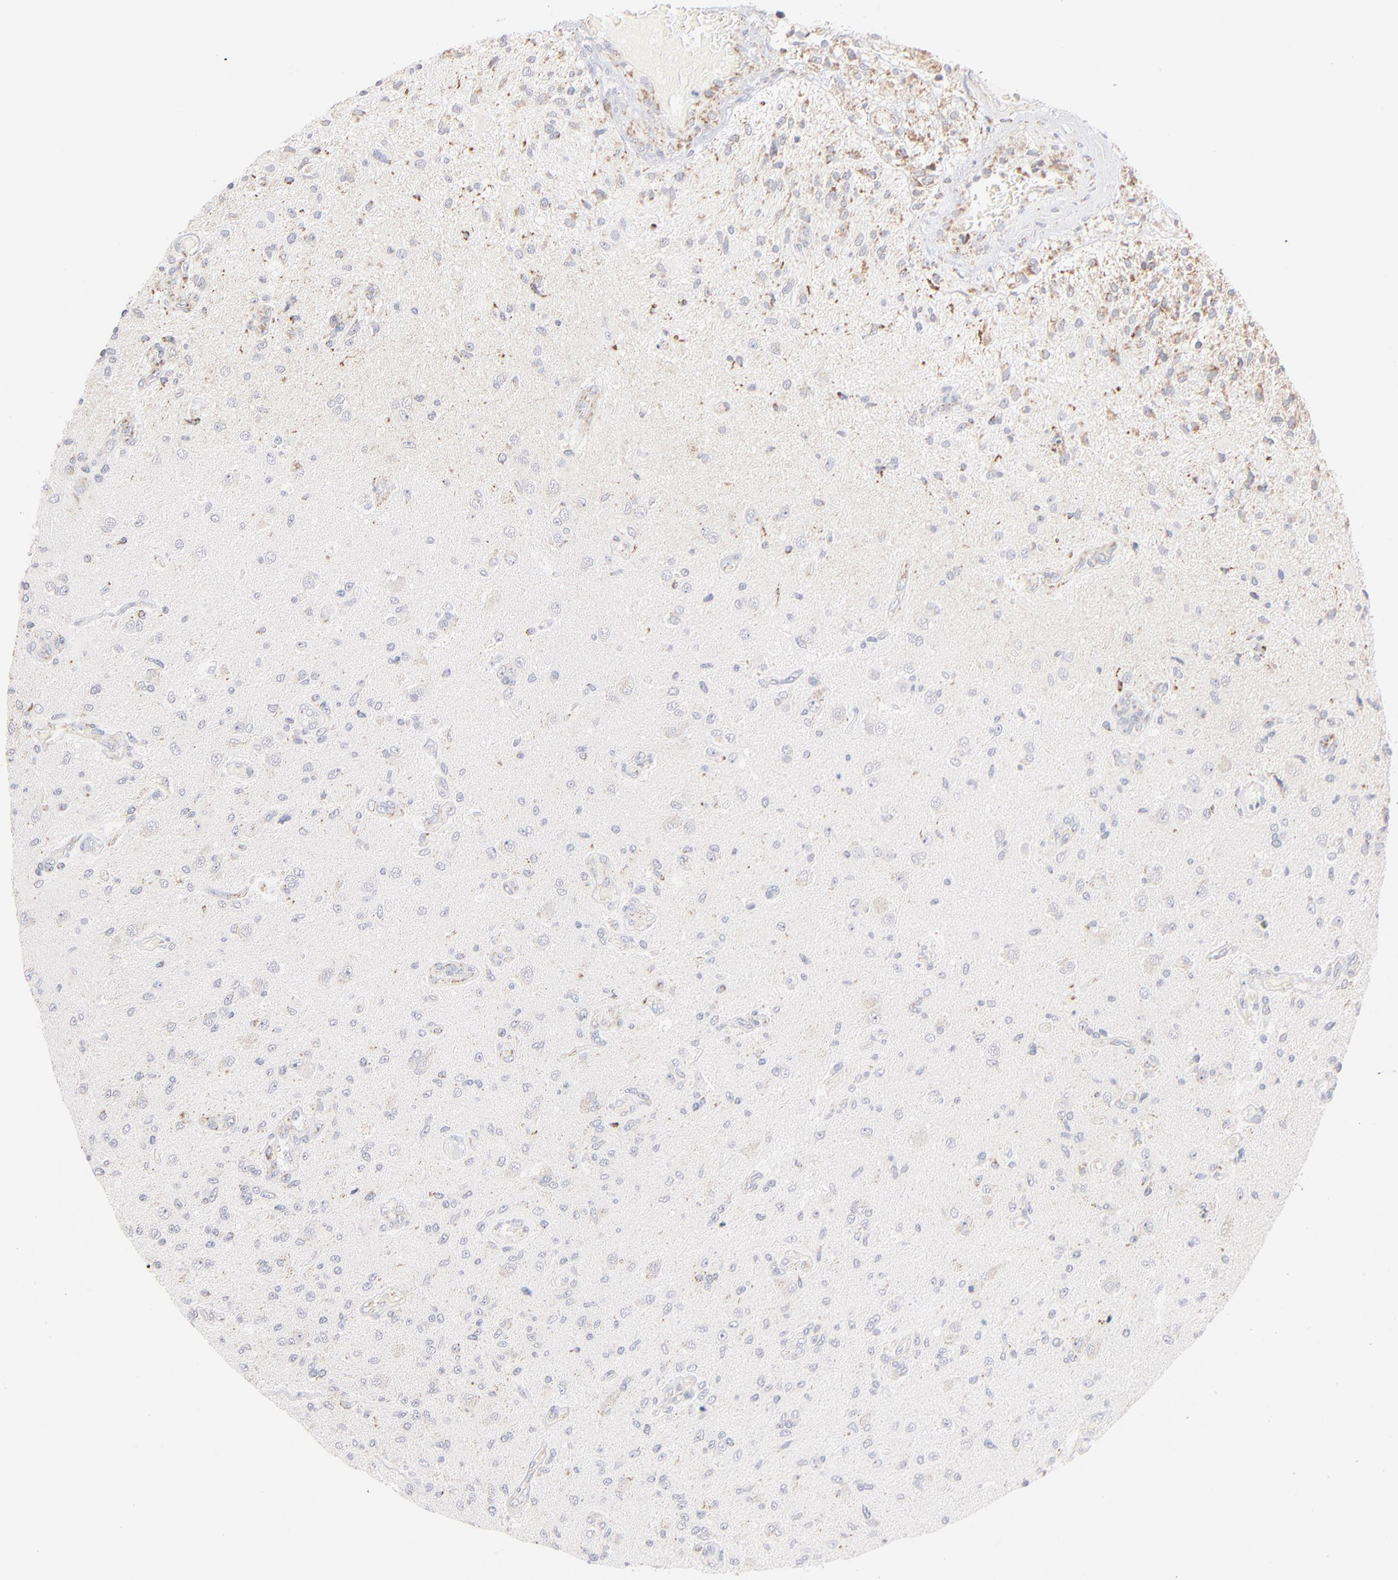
{"staining": {"intensity": "weak", "quantity": "<25%", "location": "cytoplasmic/membranous"}, "tissue": "glioma", "cell_type": "Tumor cells", "image_type": "cancer", "snomed": [{"axis": "morphology", "description": "Normal tissue, NOS"}, {"axis": "morphology", "description": "Glioma, malignant, High grade"}, {"axis": "topography", "description": "Cerebral cortex"}], "caption": "DAB (3,3'-diaminobenzidine) immunohistochemical staining of glioma shows no significant positivity in tumor cells.", "gene": "MRPL58", "patient": {"sex": "male", "age": 77}}